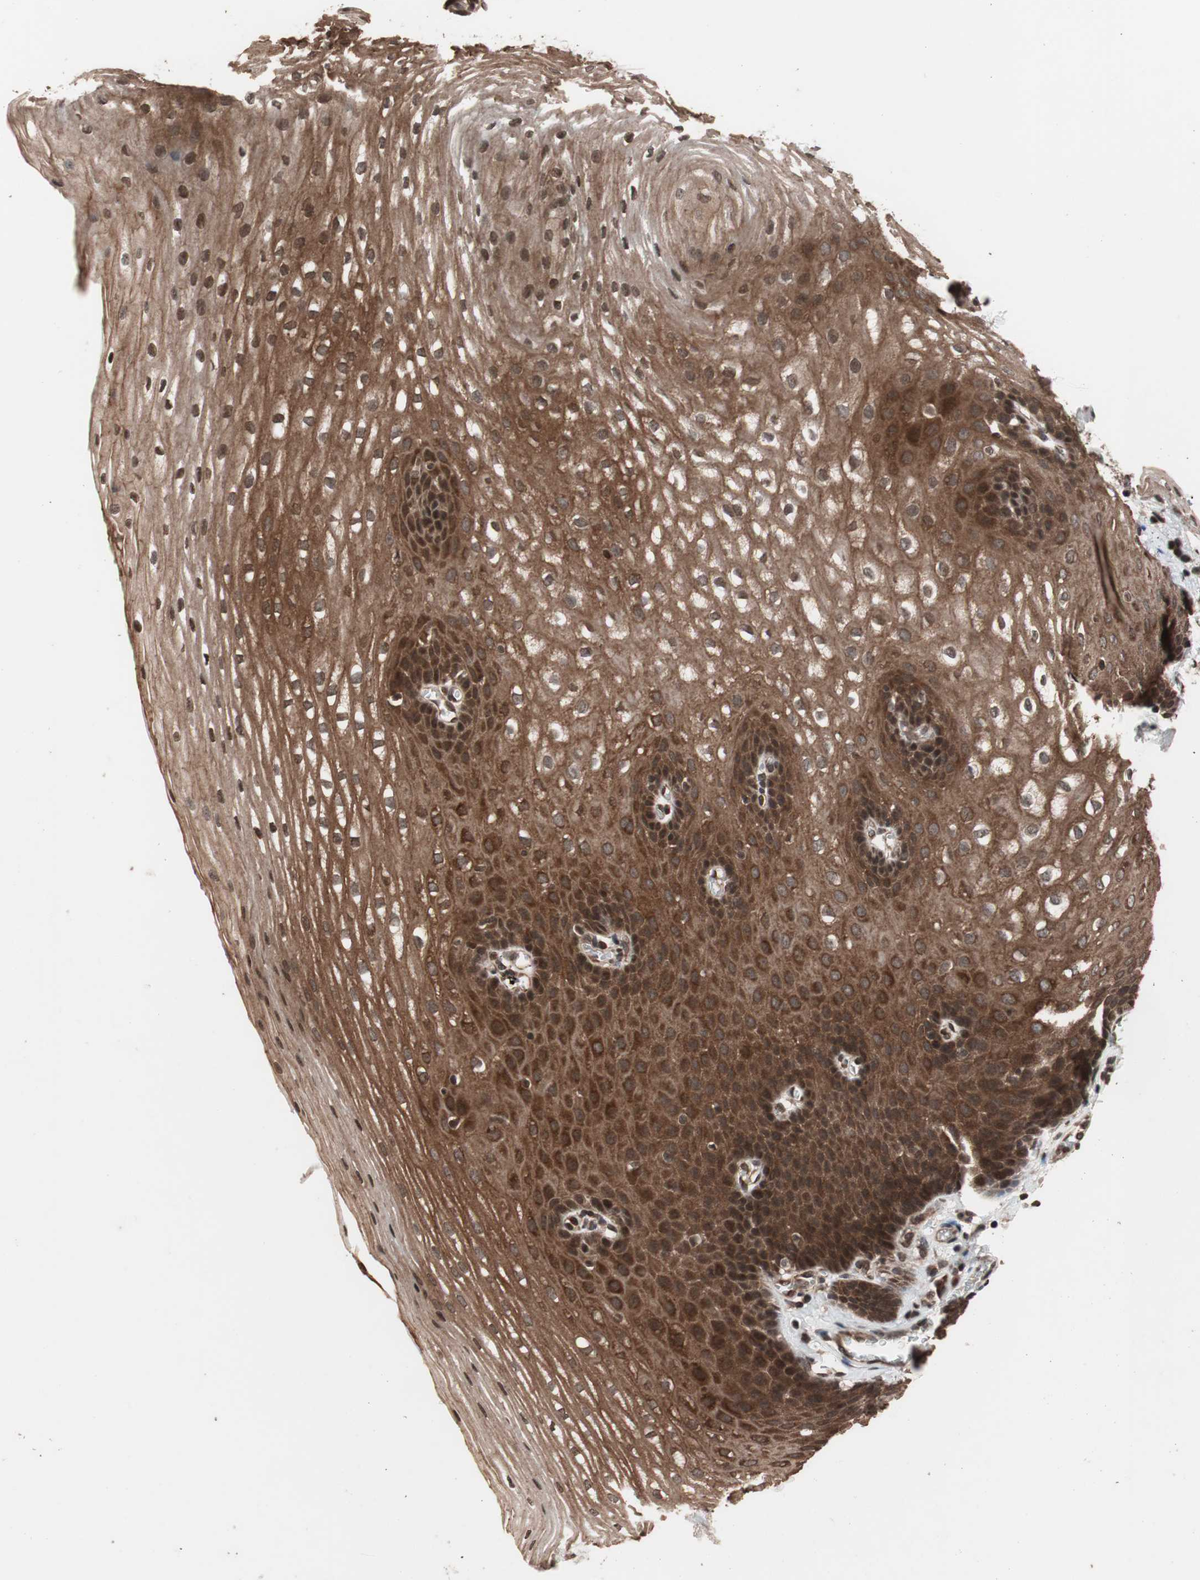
{"staining": {"intensity": "strong", "quantity": ">75%", "location": "cytoplasmic/membranous"}, "tissue": "esophagus", "cell_type": "Squamous epithelial cells", "image_type": "normal", "snomed": [{"axis": "morphology", "description": "Normal tissue, NOS"}, {"axis": "topography", "description": "Esophagus"}], "caption": "Unremarkable esophagus displays strong cytoplasmic/membranous positivity in approximately >75% of squamous epithelial cells, visualized by immunohistochemistry.", "gene": "ZFC3H1", "patient": {"sex": "male", "age": 48}}